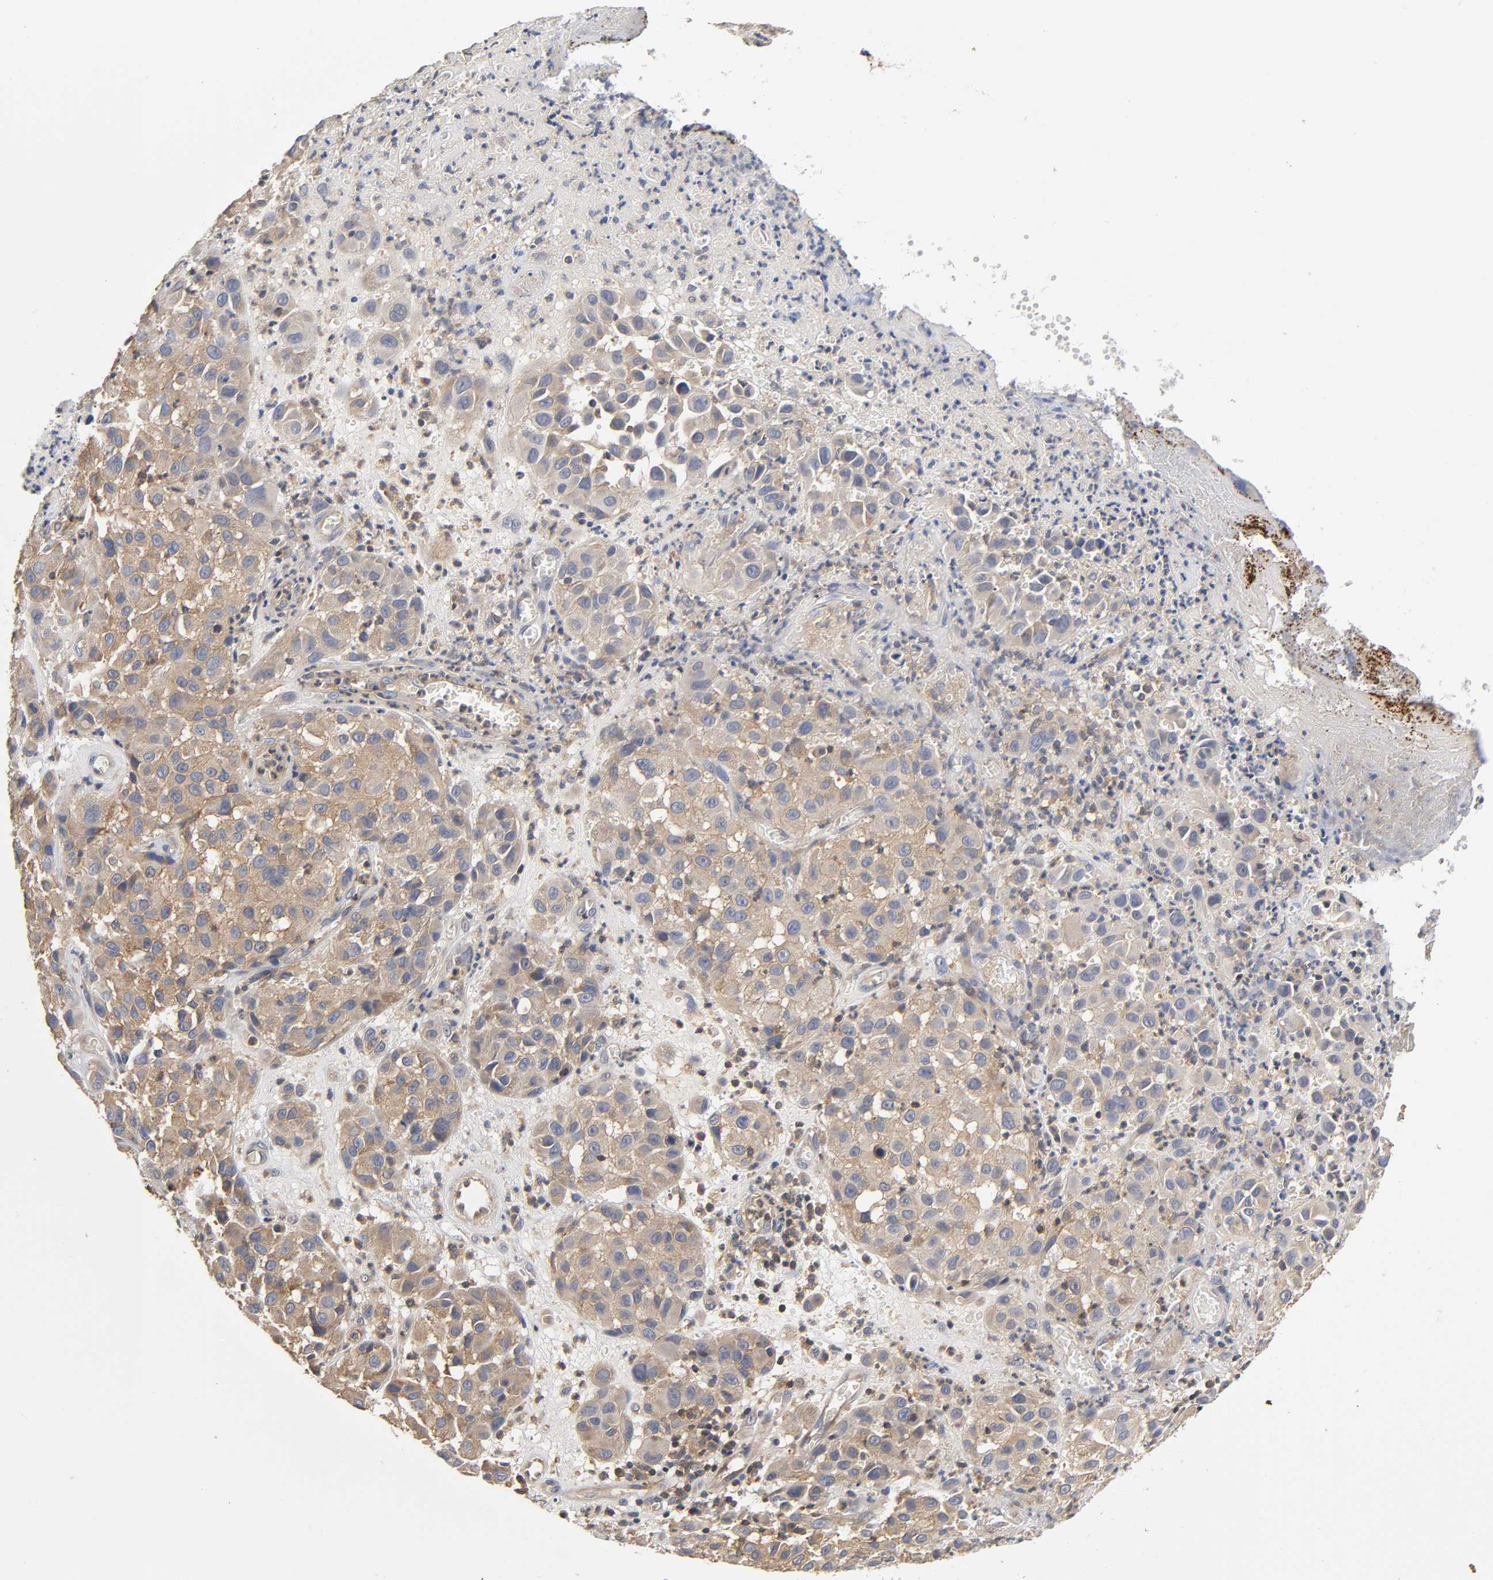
{"staining": {"intensity": "moderate", "quantity": ">75%", "location": "cytoplasmic/membranous"}, "tissue": "melanoma", "cell_type": "Tumor cells", "image_type": "cancer", "snomed": [{"axis": "morphology", "description": "Malignant melanoma, NOS"}, {"axis": "topography", "description": "Skin"}], "caption": "This is an image of IHC staining of melanoma, which shows moderate positivity in the cytoplasmic/membranous of tumor cells.", "gene": "ACTR2", "patient": {"sex": "female", "age": 21}}